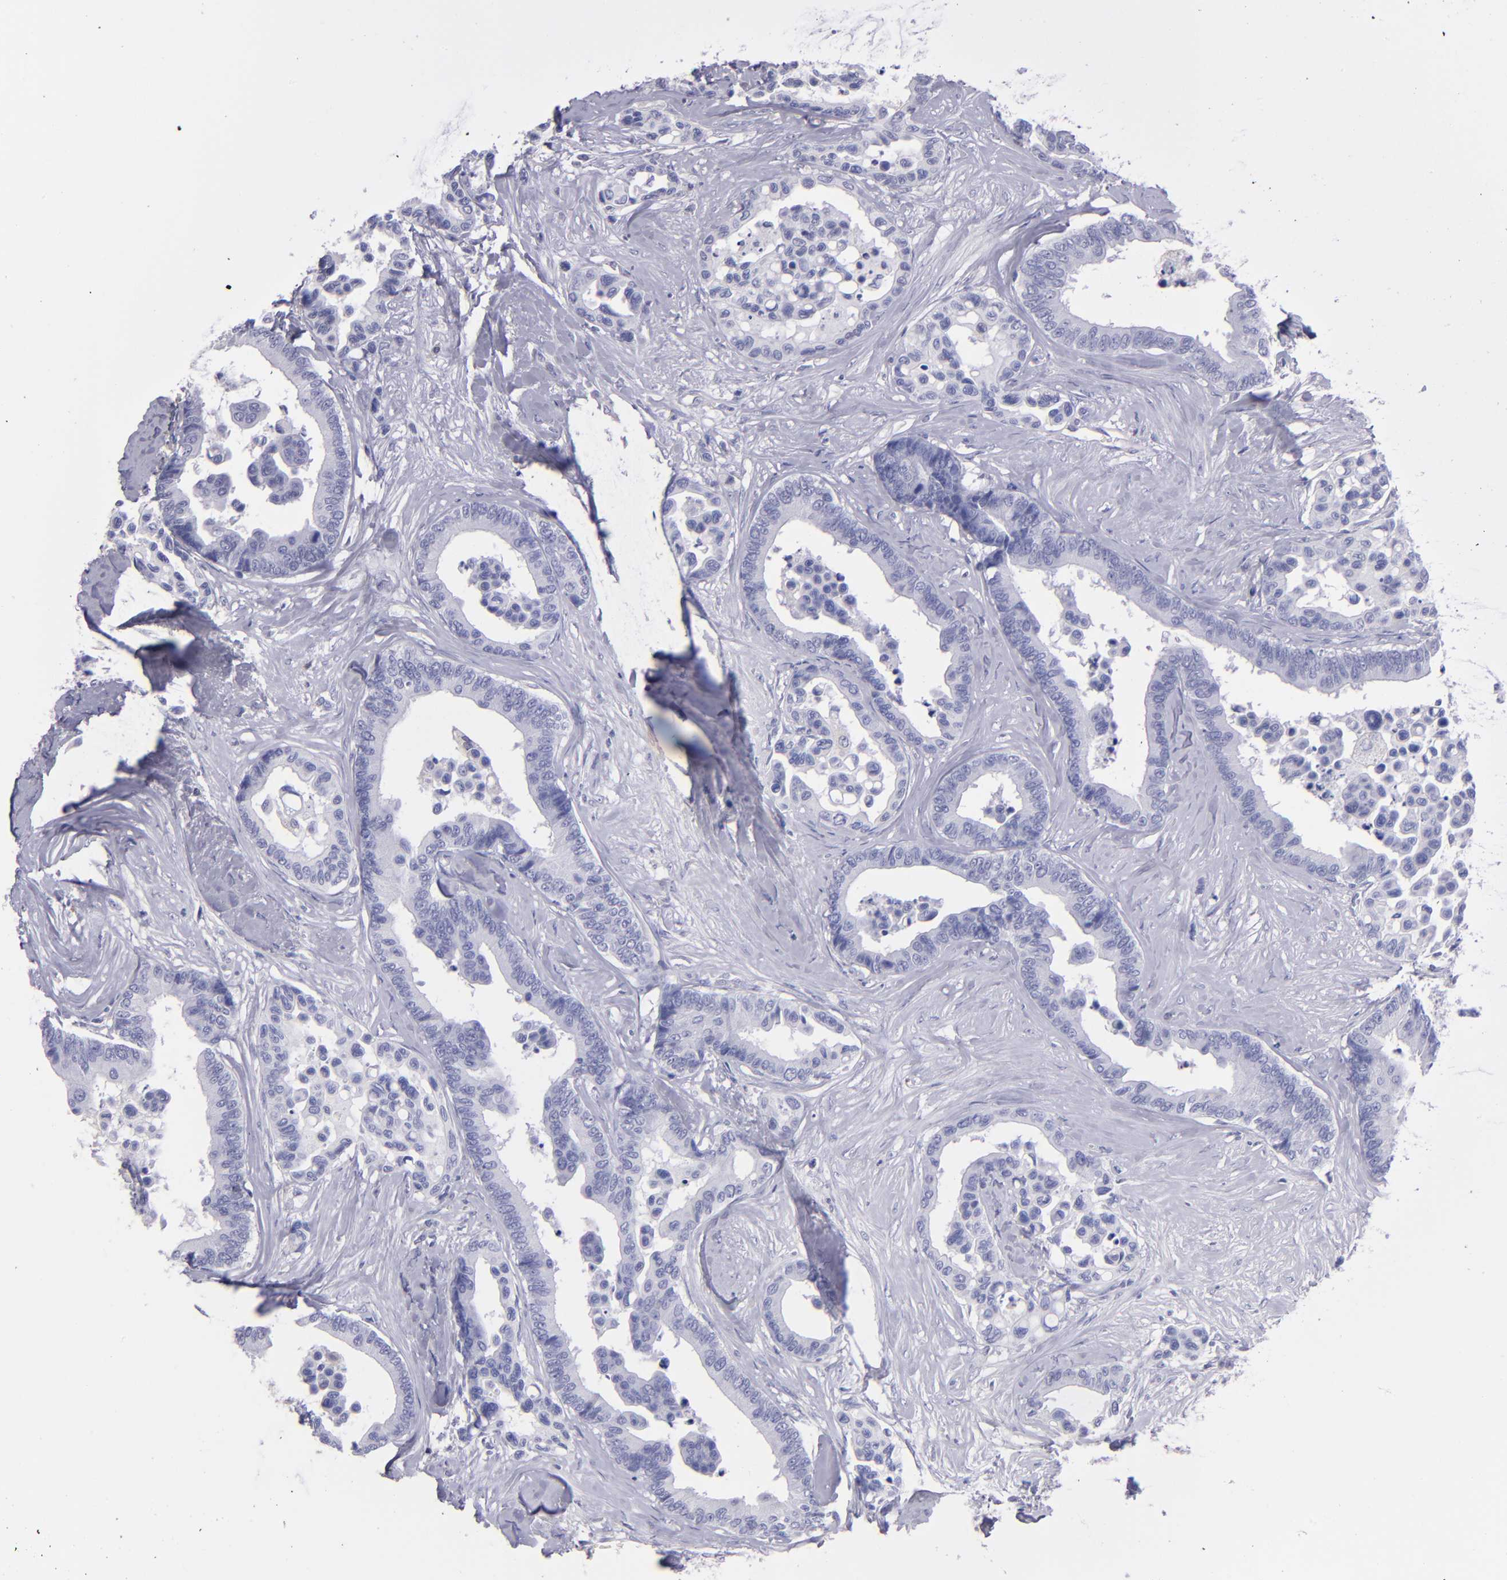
{"staining": {"intensity": "negative", "quantity": "none", "location": "none"}, "tissue": "colorectal cancer", "cell_type": "Tumor cells", "image_type": "cancer", "snomed": [{"axis": "morphology", "description": "Adenocarcinoma, NOS"}, {"axis": "topography", "description": "Colon"}], "caption": "High power microscopy micrograph of an immunohistochemistry histopathology image of colorectal cancer, revealing no significant staining in tumor cells.", "gene": "TG", "patient": {"sex": "male", "age": 82}}